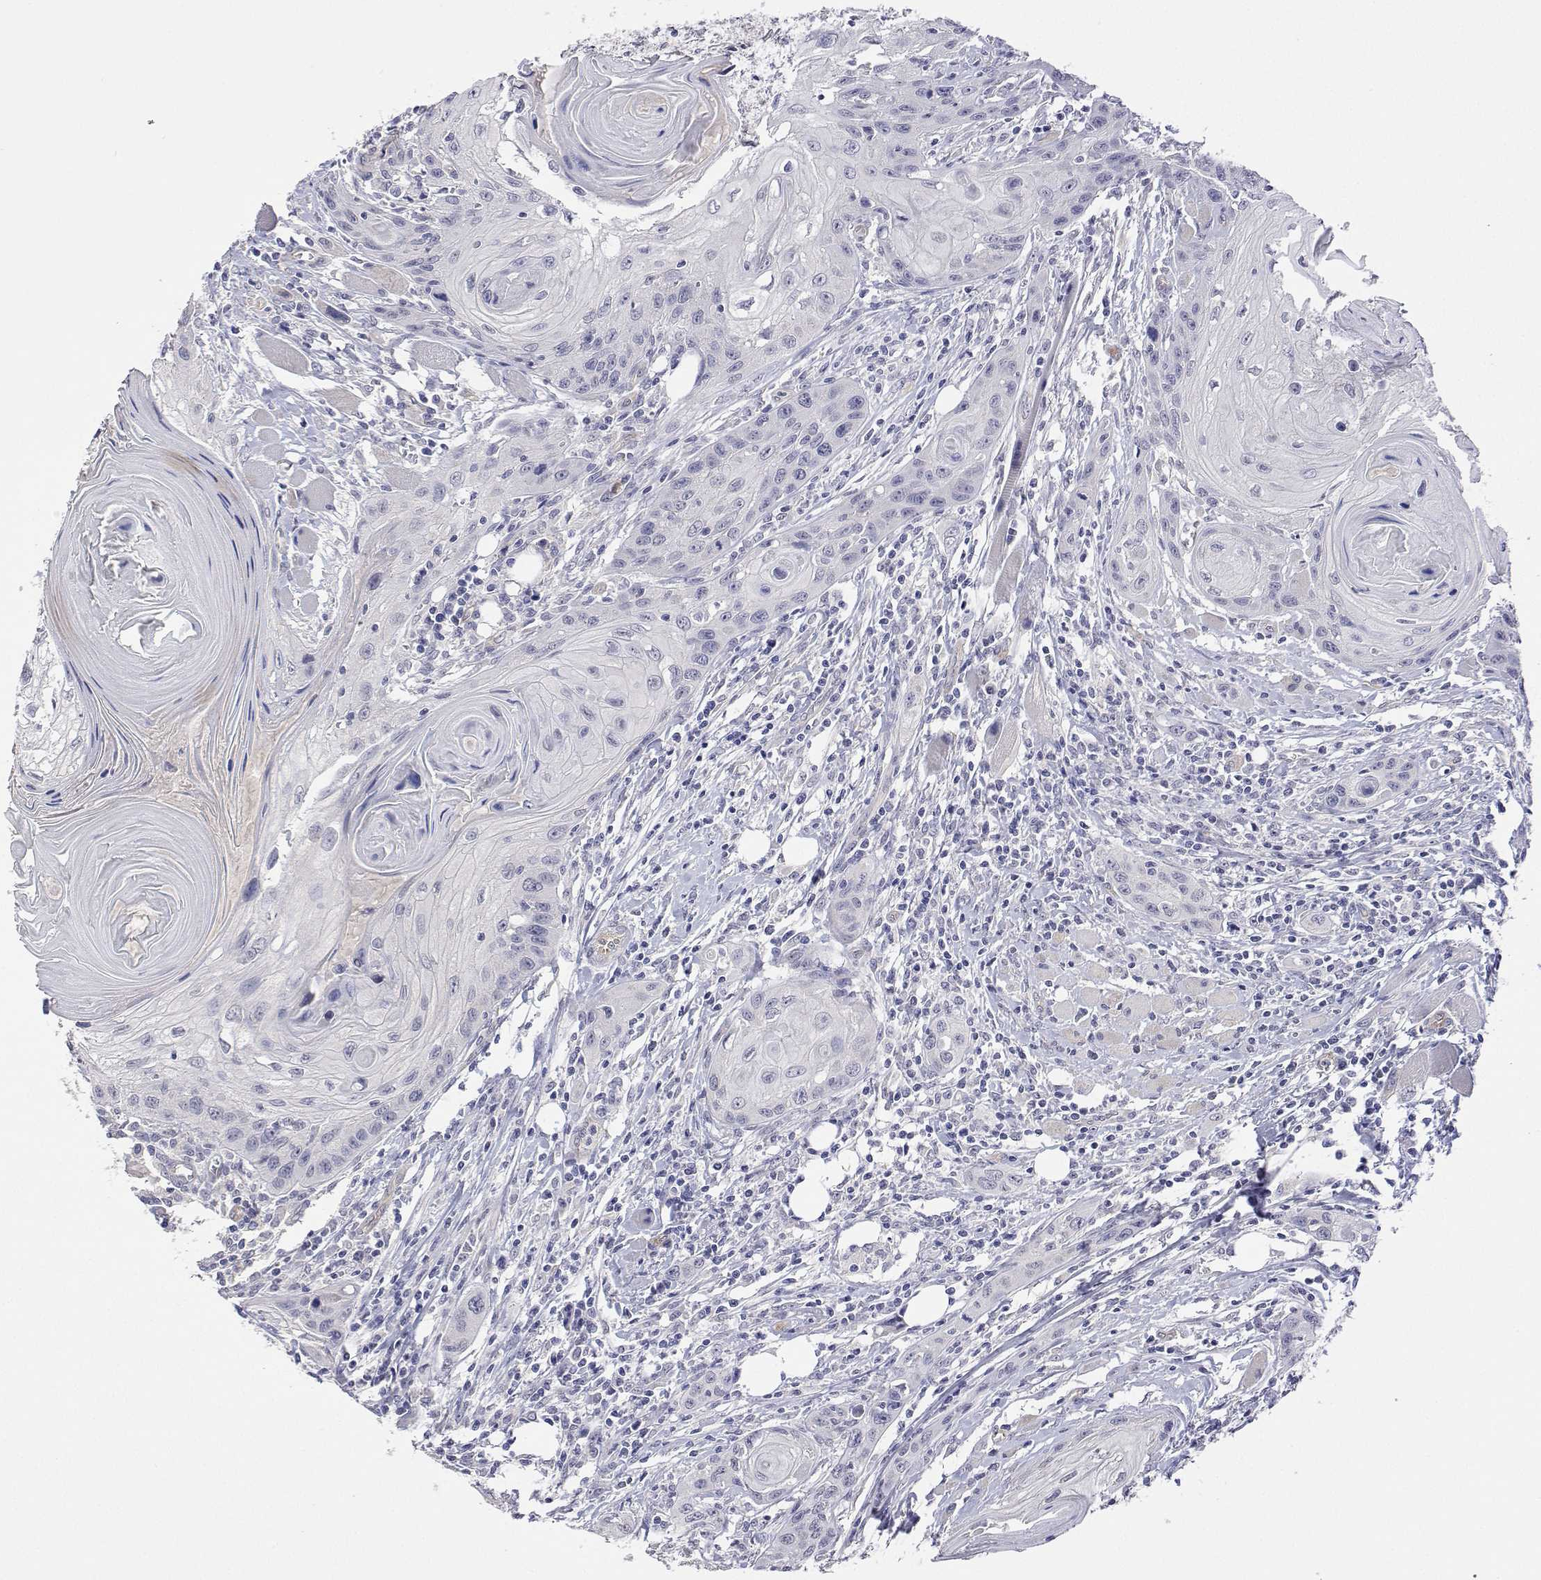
{"staining": {"intensity": "negative", "quantity": "none", "location": "none"}, "tissue": "head and neck cancer", "cell_type": "Tumor cells", "image_type": "cancer", "snomed": [{"axis": "morphology", "description": "Squamous cell carcinoma, NOS"}, {"axis": "topography", "description": "Oral tissue"}, {"axis": "topography", "description": "Head-Neck"}], "caption": "Human head and neck squamous cell carcinoma stained for a protein using immunohistochemistry (IHC) demonstrates no expression in tumor cells.", "gene": "PLCB1", "patient": {"sex": "male", "age": 58}}